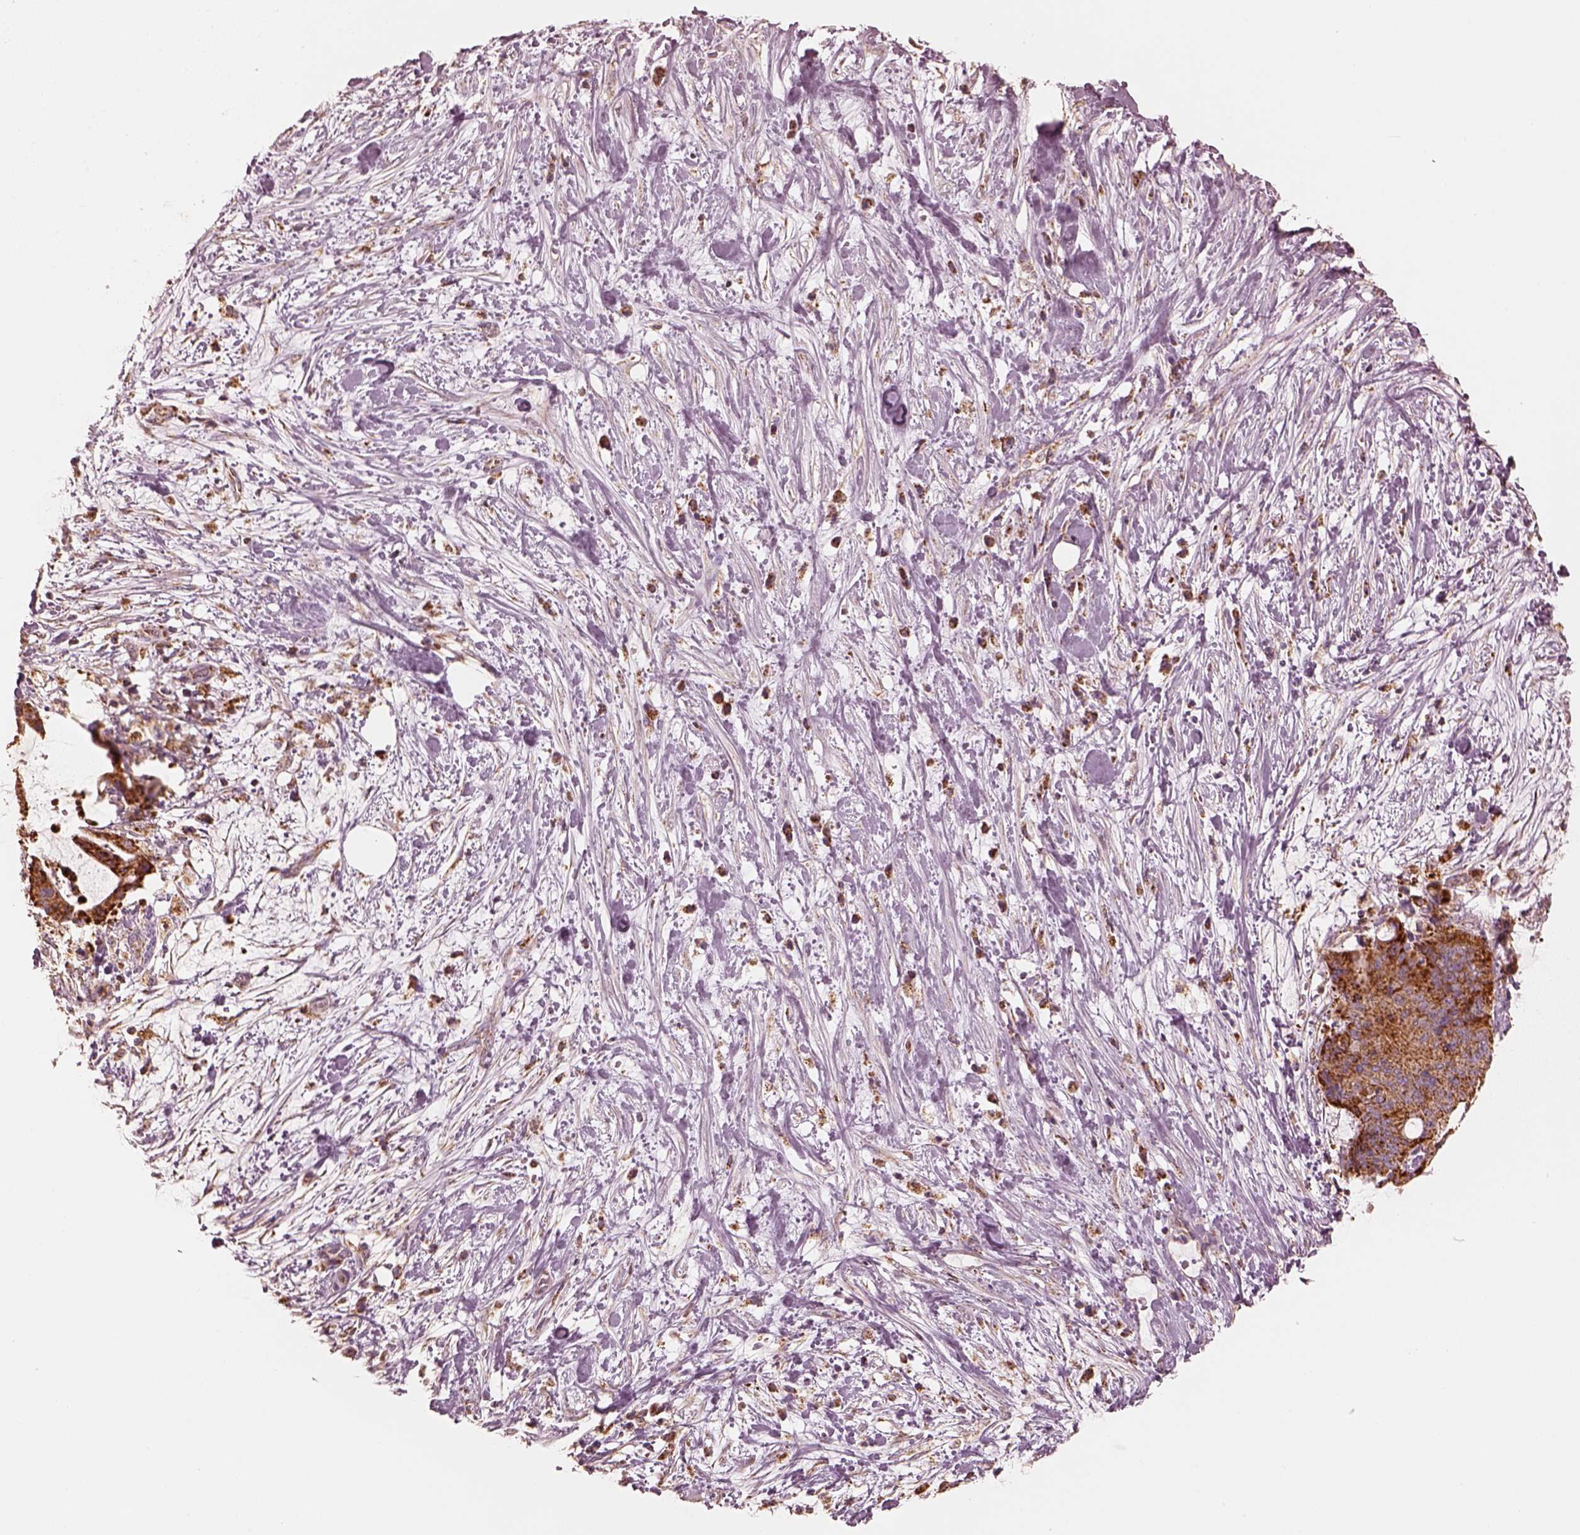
{"staining": {"intensity": "strong", "quantity": ">75%", "location": "cytoplasmic/membranous"}, "tissue": "liver cancer", "cell_type": "Tumor cells", "image_type": "cancer", "snomed": [{"axis": "morphology", "description": "Cholangiocarcinoma"}, {"axis": "topography", "description": "Liver"}], "caption": "Strong cytoplasmic/membranous positivity for a protein is seen in approximately >75% of tumor cells of cholangiocarcinoma (liver) using immunohistochemistry (IHC).", "gene": "ENTPD6", "patient": {"sex": "female", "age": 73}}